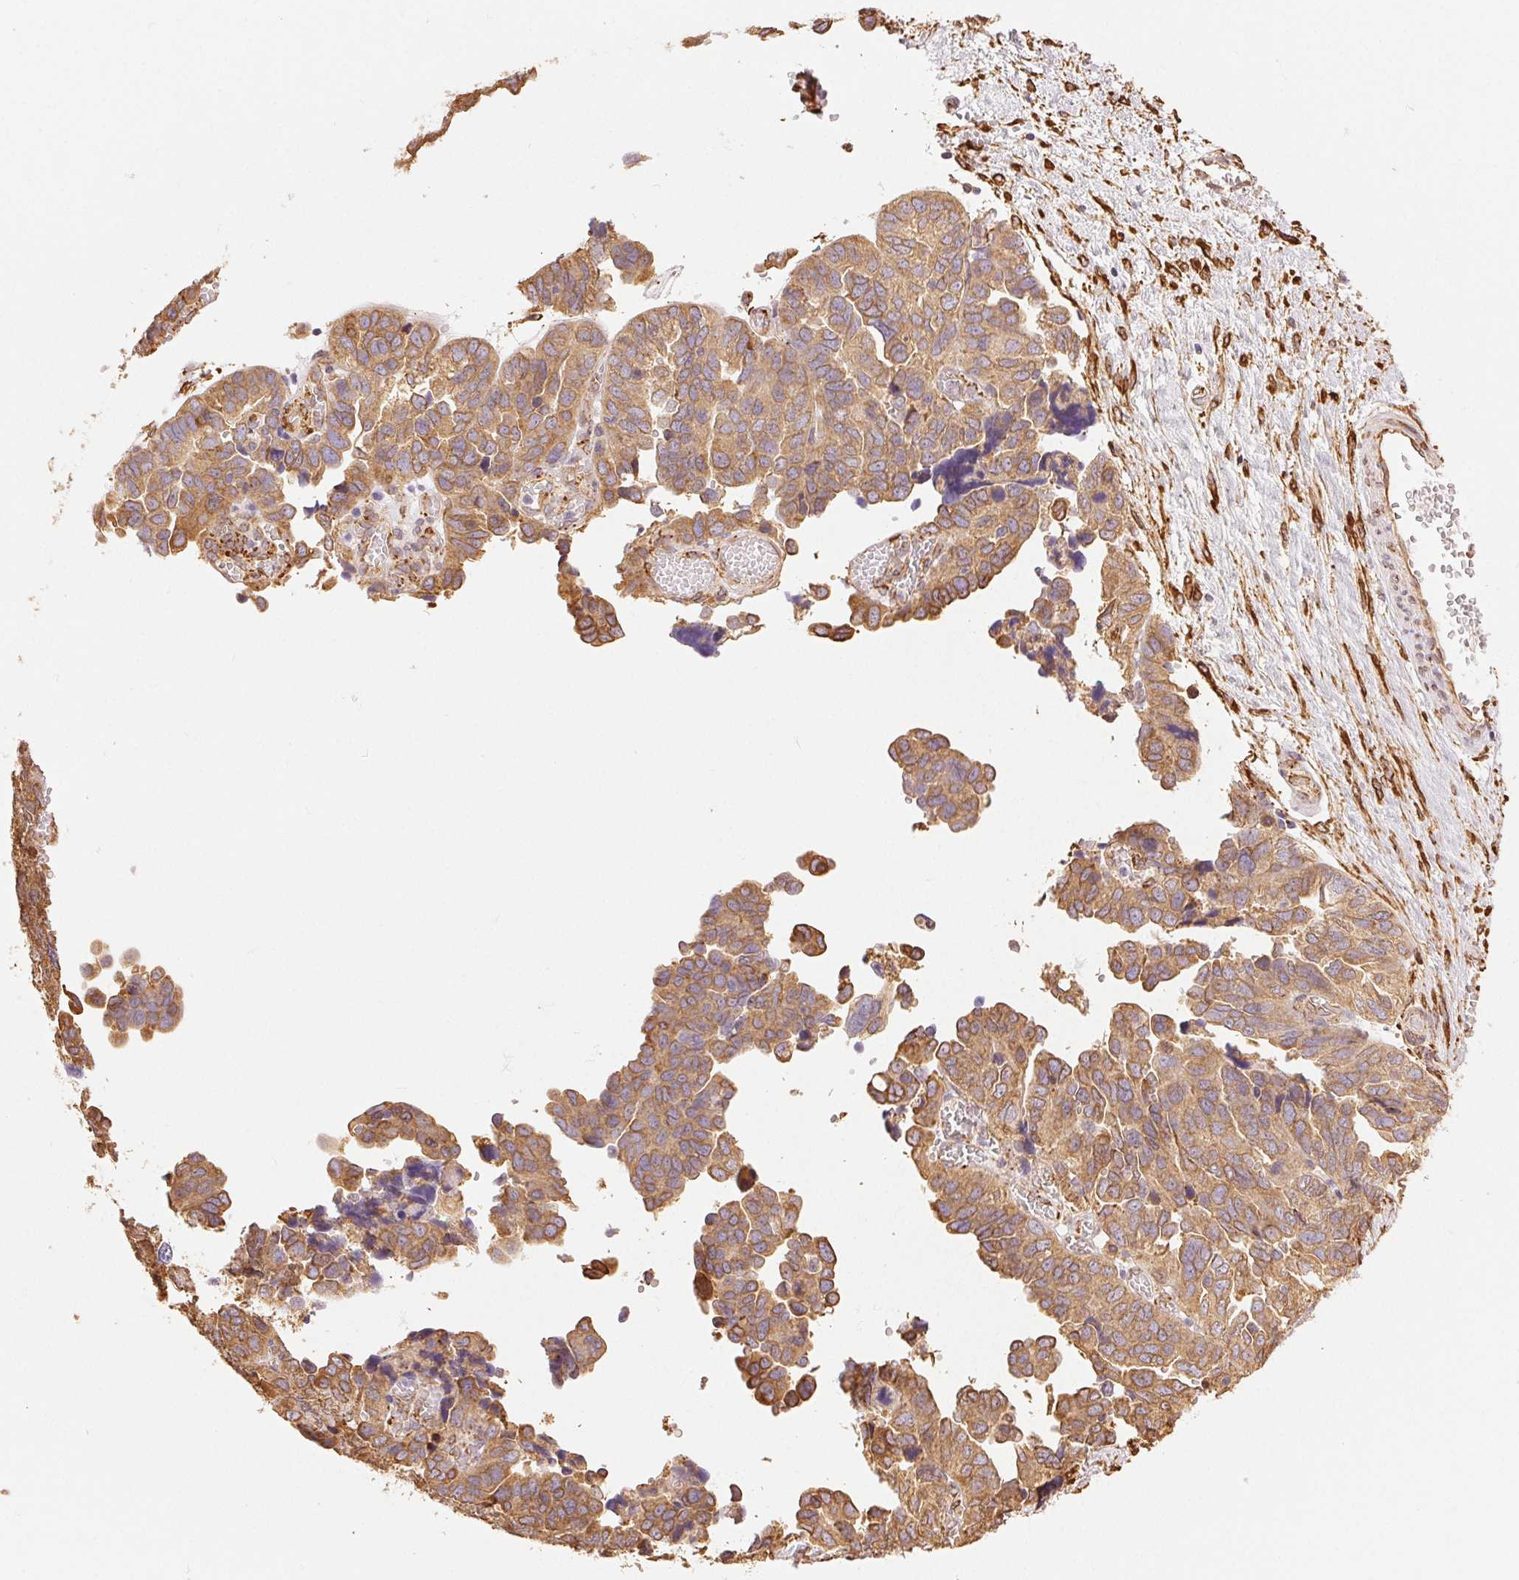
{"staining": {"intensity": "moderate", "quantity": ">75%", "location": "cytoplasmic/membranous"}, "tissue": "ovarian cancer", "cell_type": "Tumor cells", "image_type": "cancer", "snomed": [{"axis": "morphology", "description": "Cystadenocarcinoma, serous, NOS"}, {"axis": "topography", "description": "Ovary"}], "caption": "Protein staining displays moderate cytoplasmic/membranous positivity in approximately >75% of tumor cells in ovarian serous cystadenocarcinoma.", "gene": "RCN3", "patient": {"sex": "female", "age": 64}}